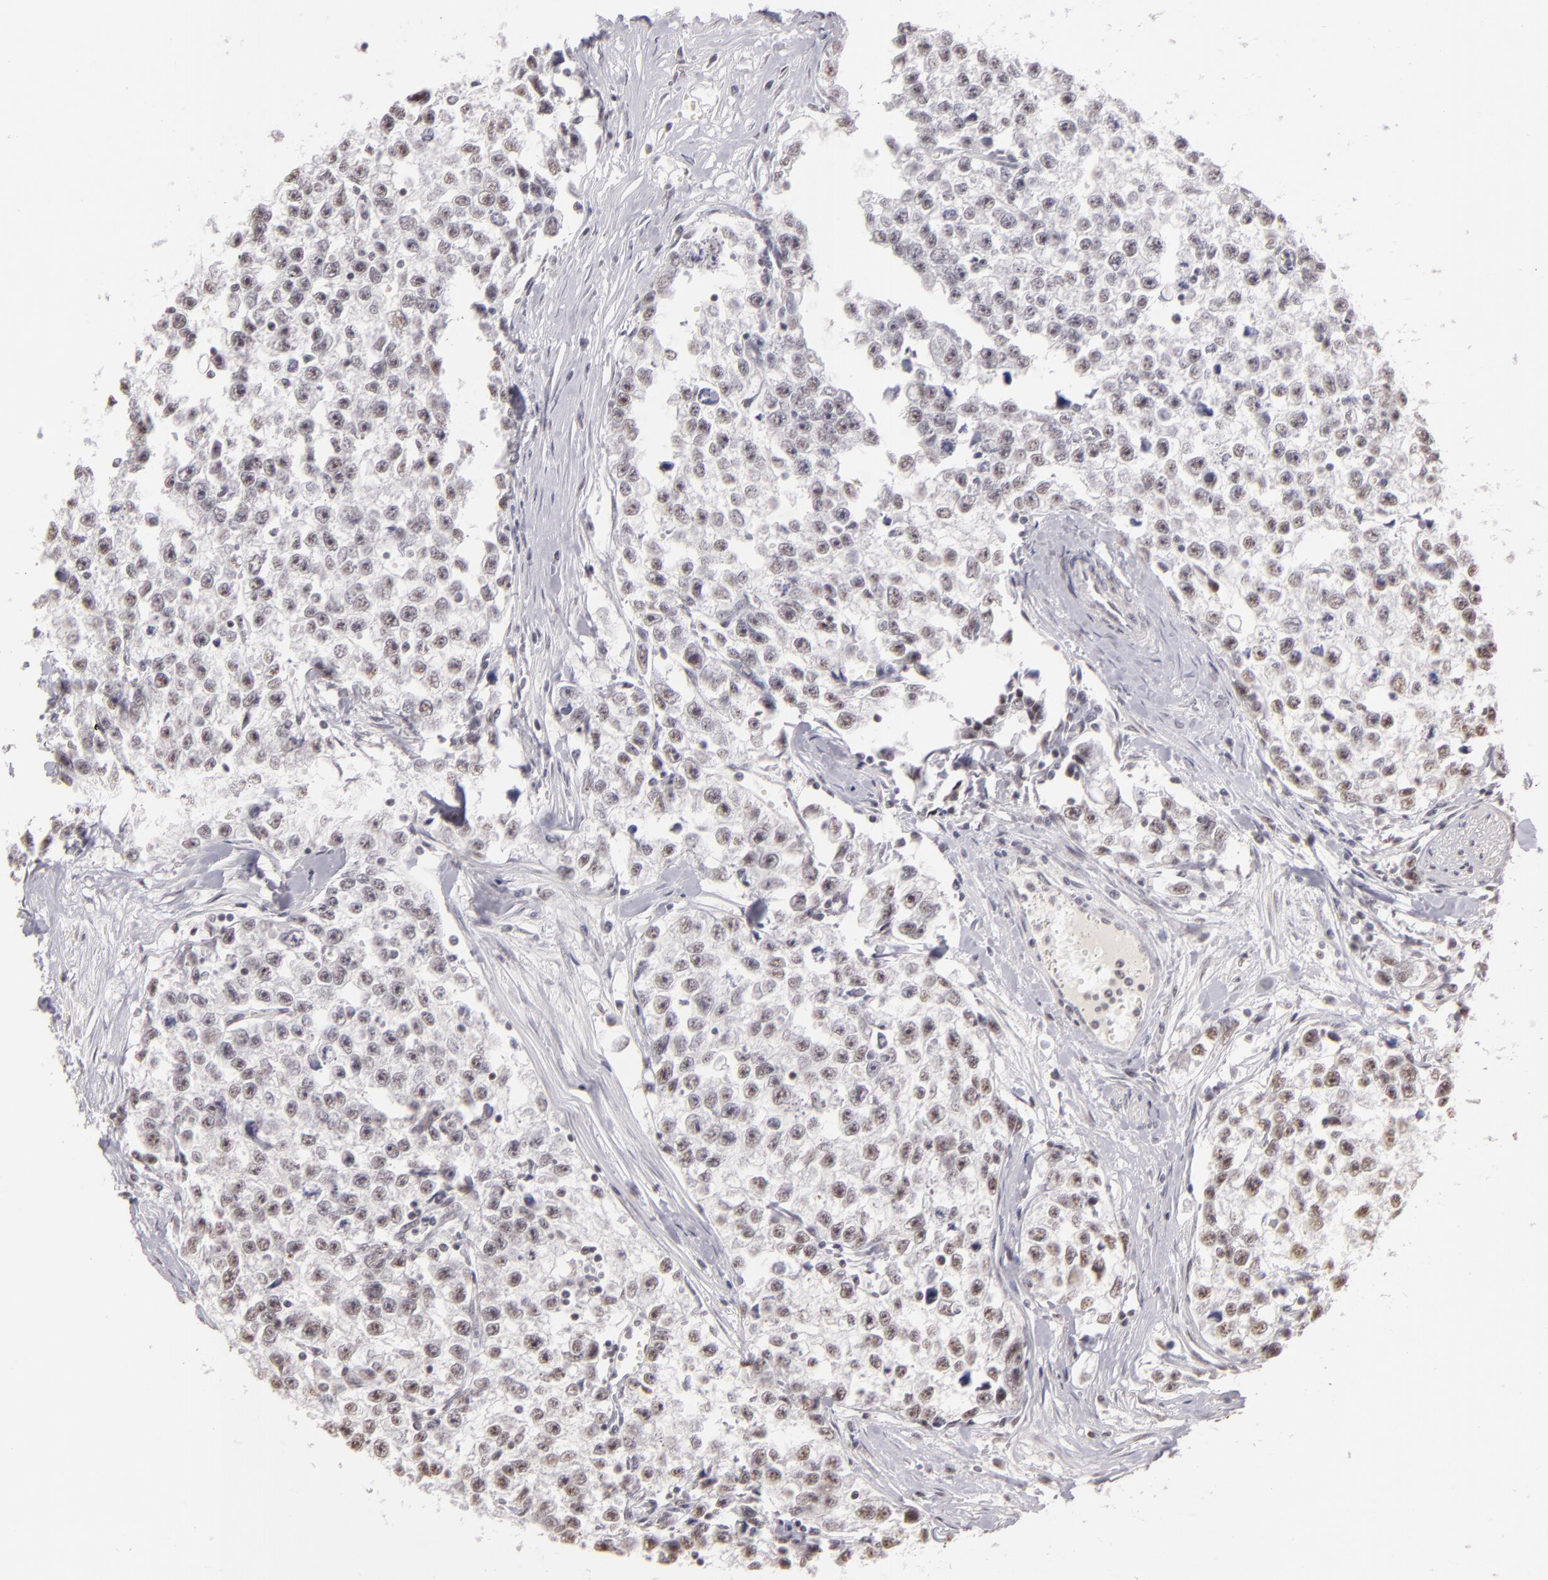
{"staining": {"intensity": "weak", "quantity": ">75%", "location": "nuclear"}, "tissue": "testis cancer", "cell_type": "Tumor cells", "image_type": "cancer", "snomed": [{"axis": "morphology", "description": "Seminoma, NOS"}, {"axis": "morphology", "description": "Carcinoma, Embryonal, NOS"}, {"axis": "topography", "description": "Testis"}], "caption": "Testis cancer (embryonal carcinoma) tissue exhibits weak nuclear positivity in about >75% of tumor cells The staining is performed using DAB (3,3'-diaminobenzidine) brown chromogen to label protein expression. The nuclei are counter-stained blue using hematoxylin.", "gene": "INTS6", "patient": {"sex": "male", "age": 30}}